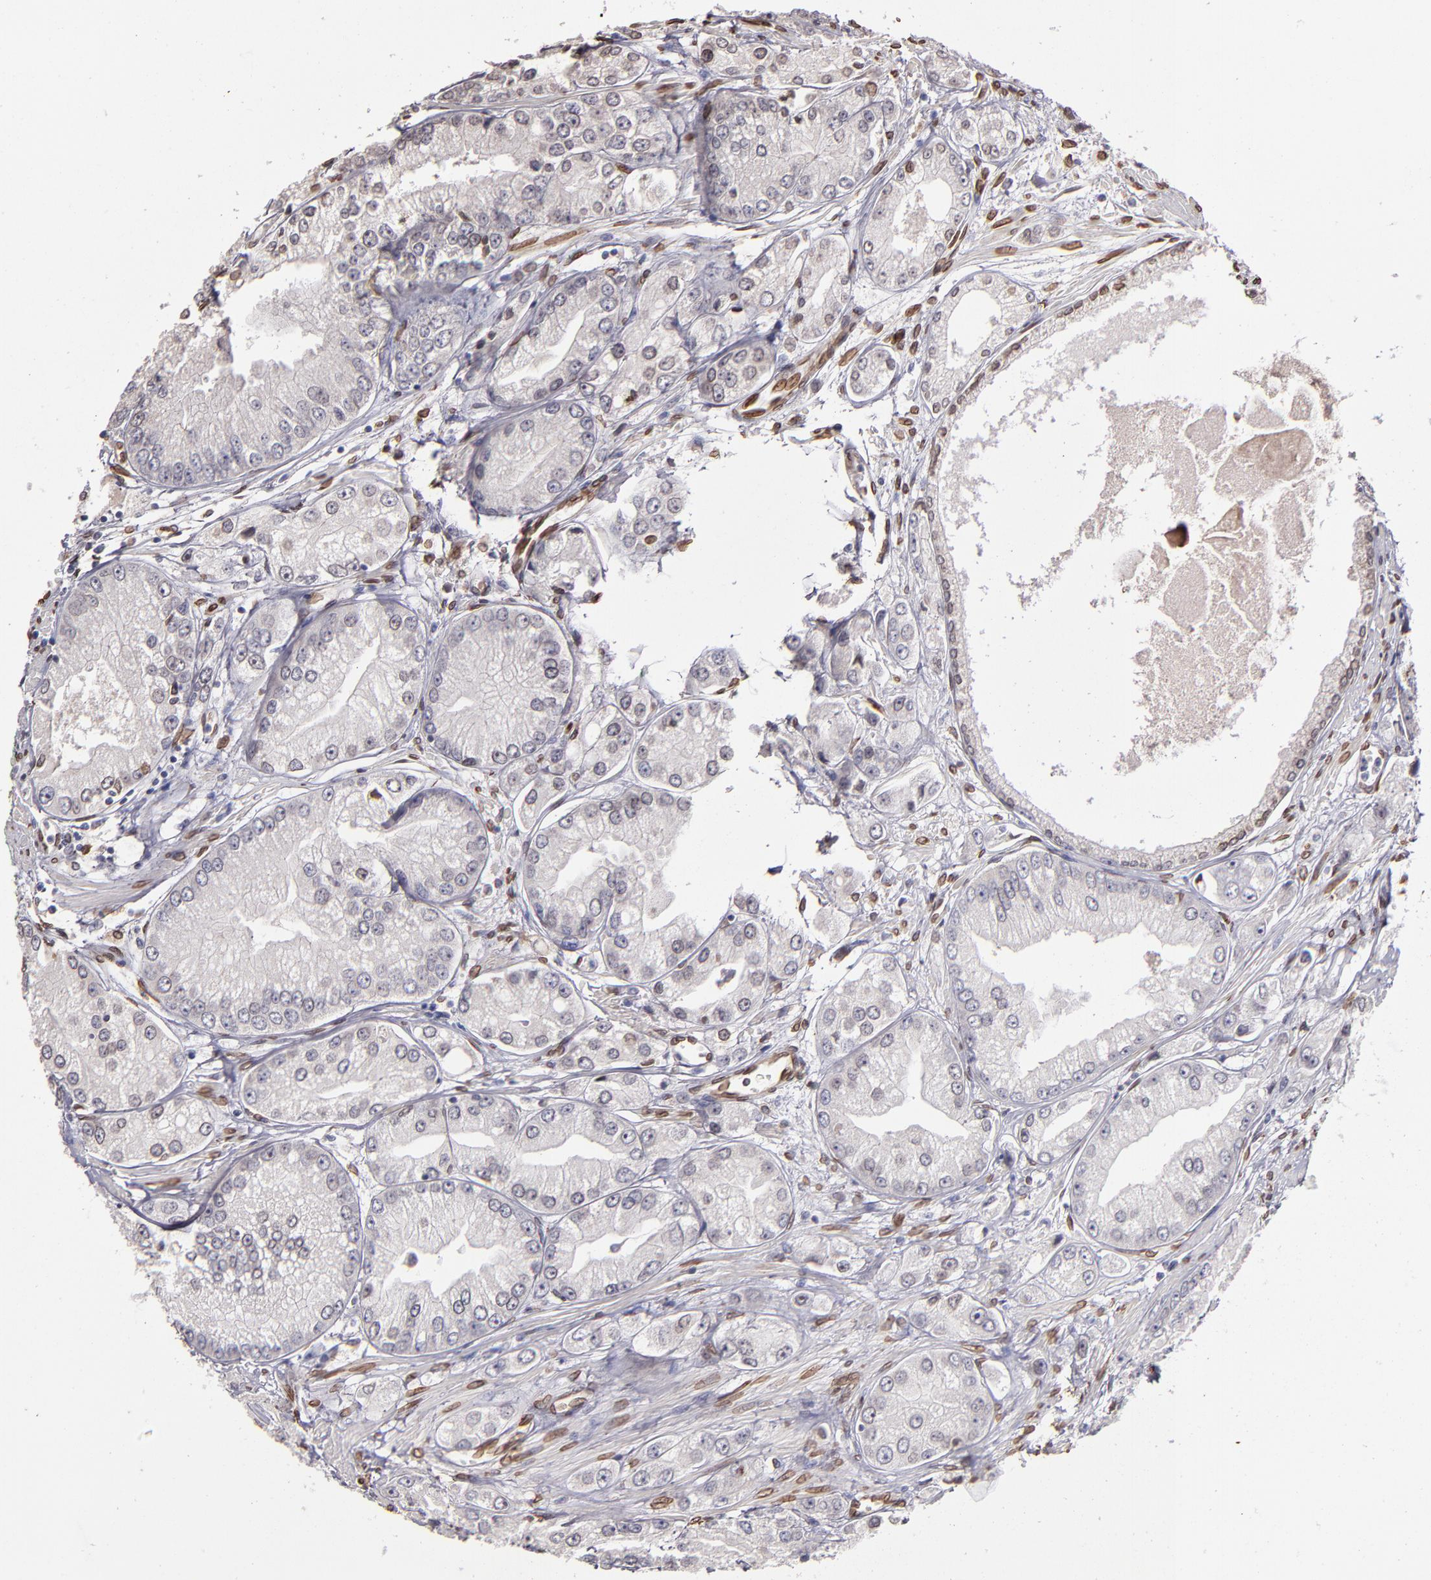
{"staining": {"intensity": "weak", "quantity": "25%-75%", "location": "cytoplasmic/membranous,nuclear"}, "tissue": "prostate cancer", "cell_type": "Tumor cells", "image_type": "cancer", "snomed": [{"axis": "morphology", "description": "Adenocarcinoma, Medium grade"}, {"axis": "topography", "description": "Prostate"}], "caption": "Prostate cancer tissue shows weak cytoplasmic/membranous and nuclear staining in approximately 25%-75% of tumor cells", "gene": "PUM3", "patient": {"sex": "male", "age": 72}}